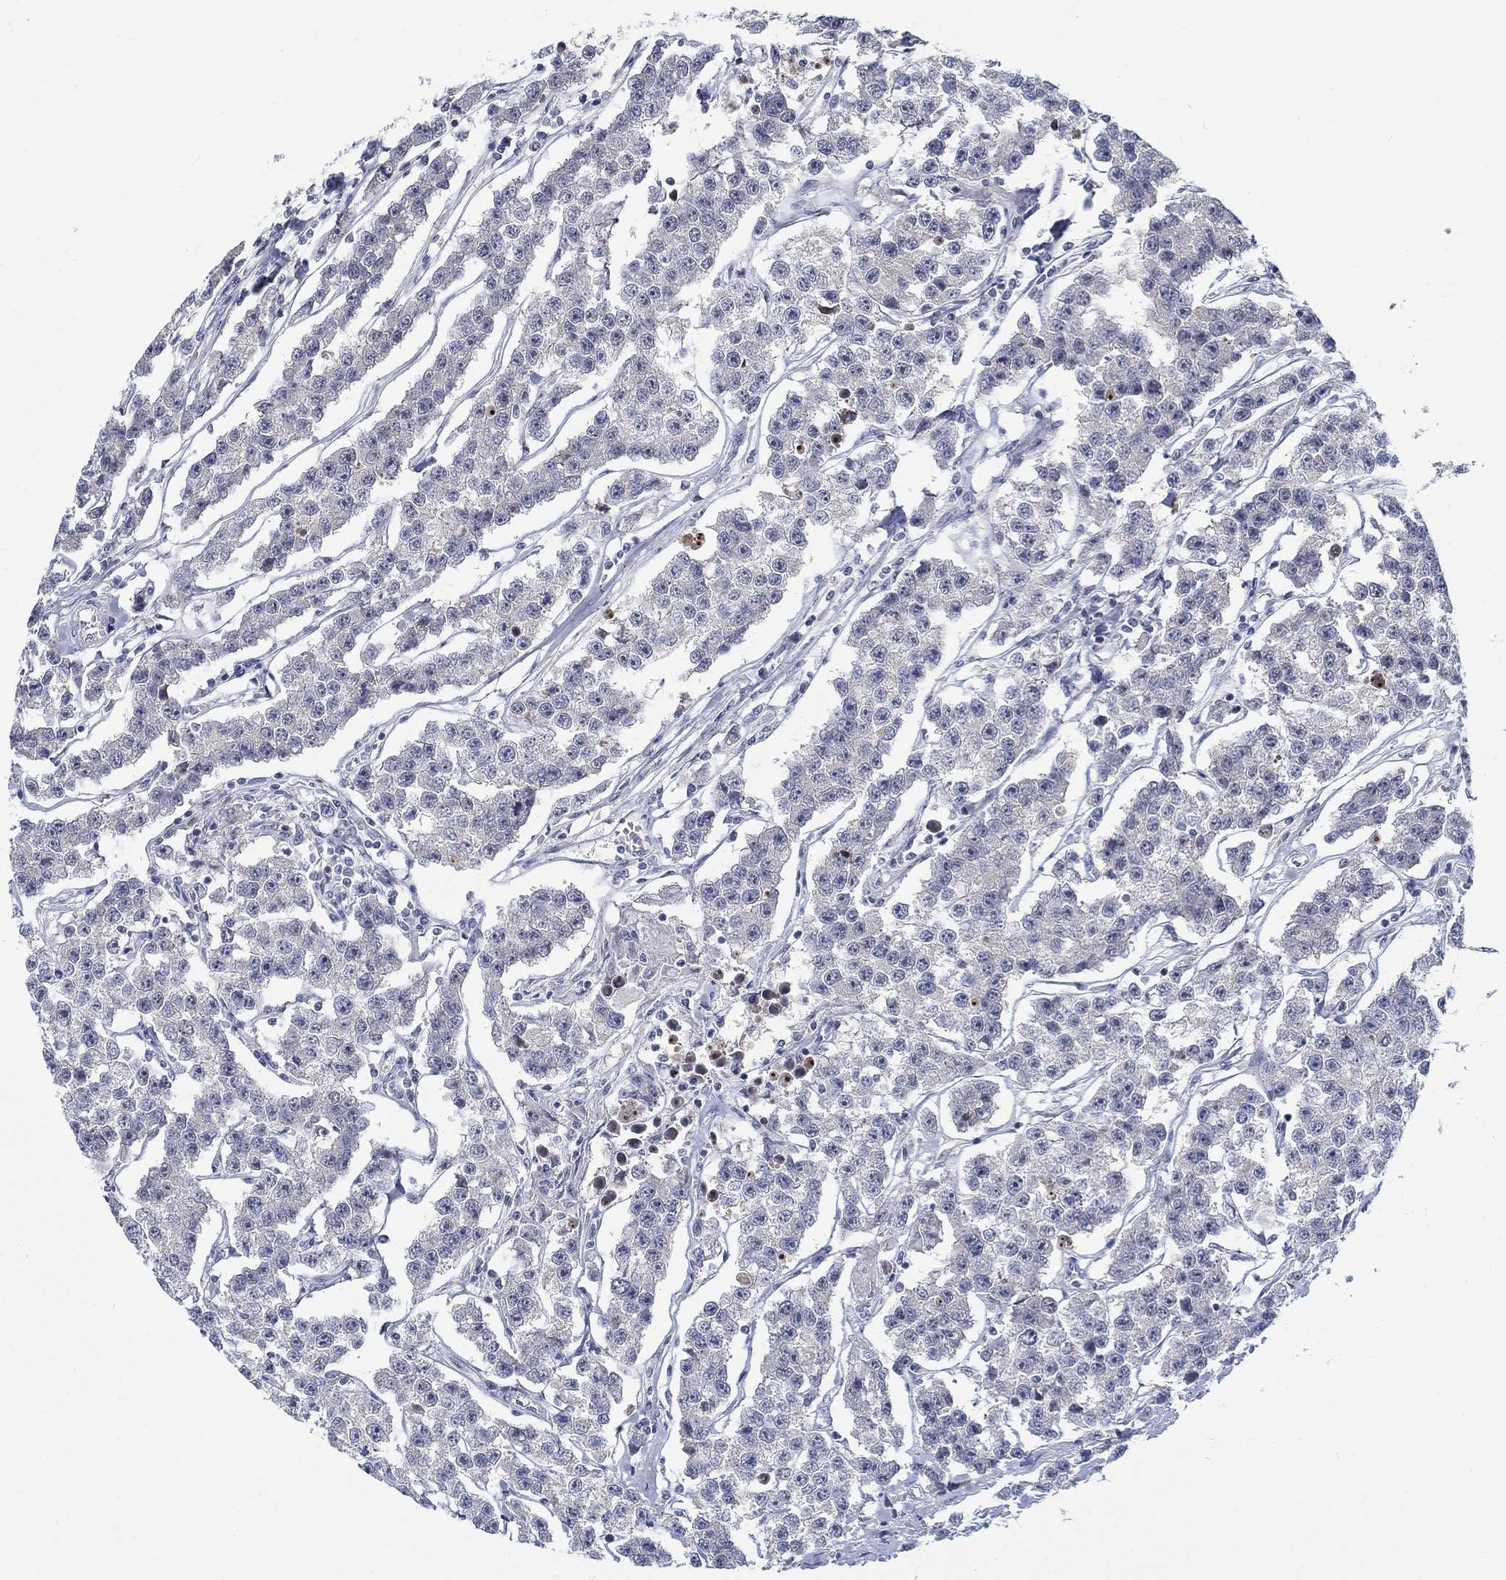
{"staining": {"intensity": "negative", "quantity": "none", "location": "none"}, "tissue": "testis cancer", "cell_type": "Tumor cells", "image_type": "cancer", "snomed": [{"axis": "morphology", "description": "Seminoma, NOS"}, {"axis": "topography", "description": "Testis"}], "caption": "Immunohistochemistry (IHC) of human testis cancer (seminoma) displays no staining in tumor cells.", "gene": "SMIM18", "patient": {"sex": "male", "age": 59}}